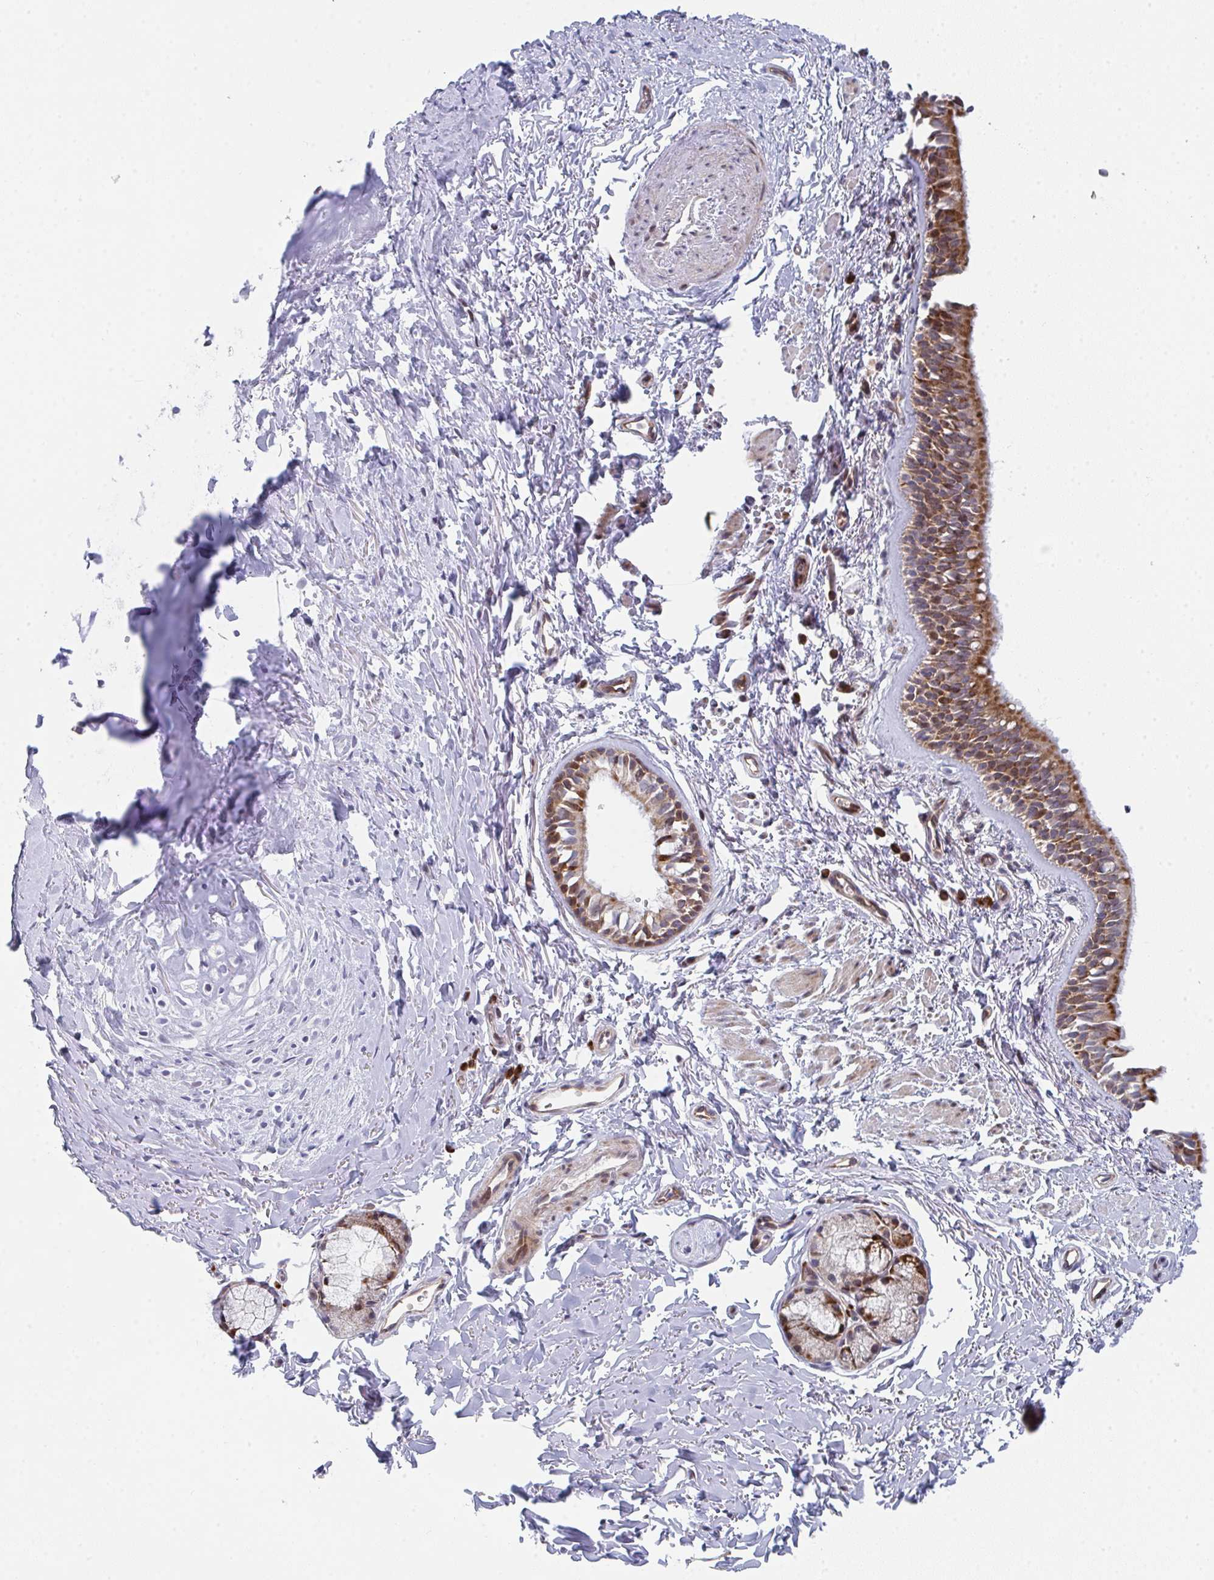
{"staining": {"intensity": "strong", "quantity": ">75%", "location": "cytoplasmic/membranous"}, "tissue": "bronchus", "cell_type": "Respiratory epithelial cells", "image_type": "normal", "snomed": [{"axis": "morphology", "description": "Normal tissue, NOS"}, {"axis": "topography", "description": "Lymph node"}, {"axis": "topography", "description": "Cartilage tissue"}, {"axis": "topography", "description": "Bronchus"}], "caption": "Strong cytoplasmic/membranous expression for a protein is identified in about >75% of respiratory epithelial cells of normal bronchus using immunohistochemistry (IHC).", "gene": "PRKCH", "patient": {"sex": "female", "age": 70}}